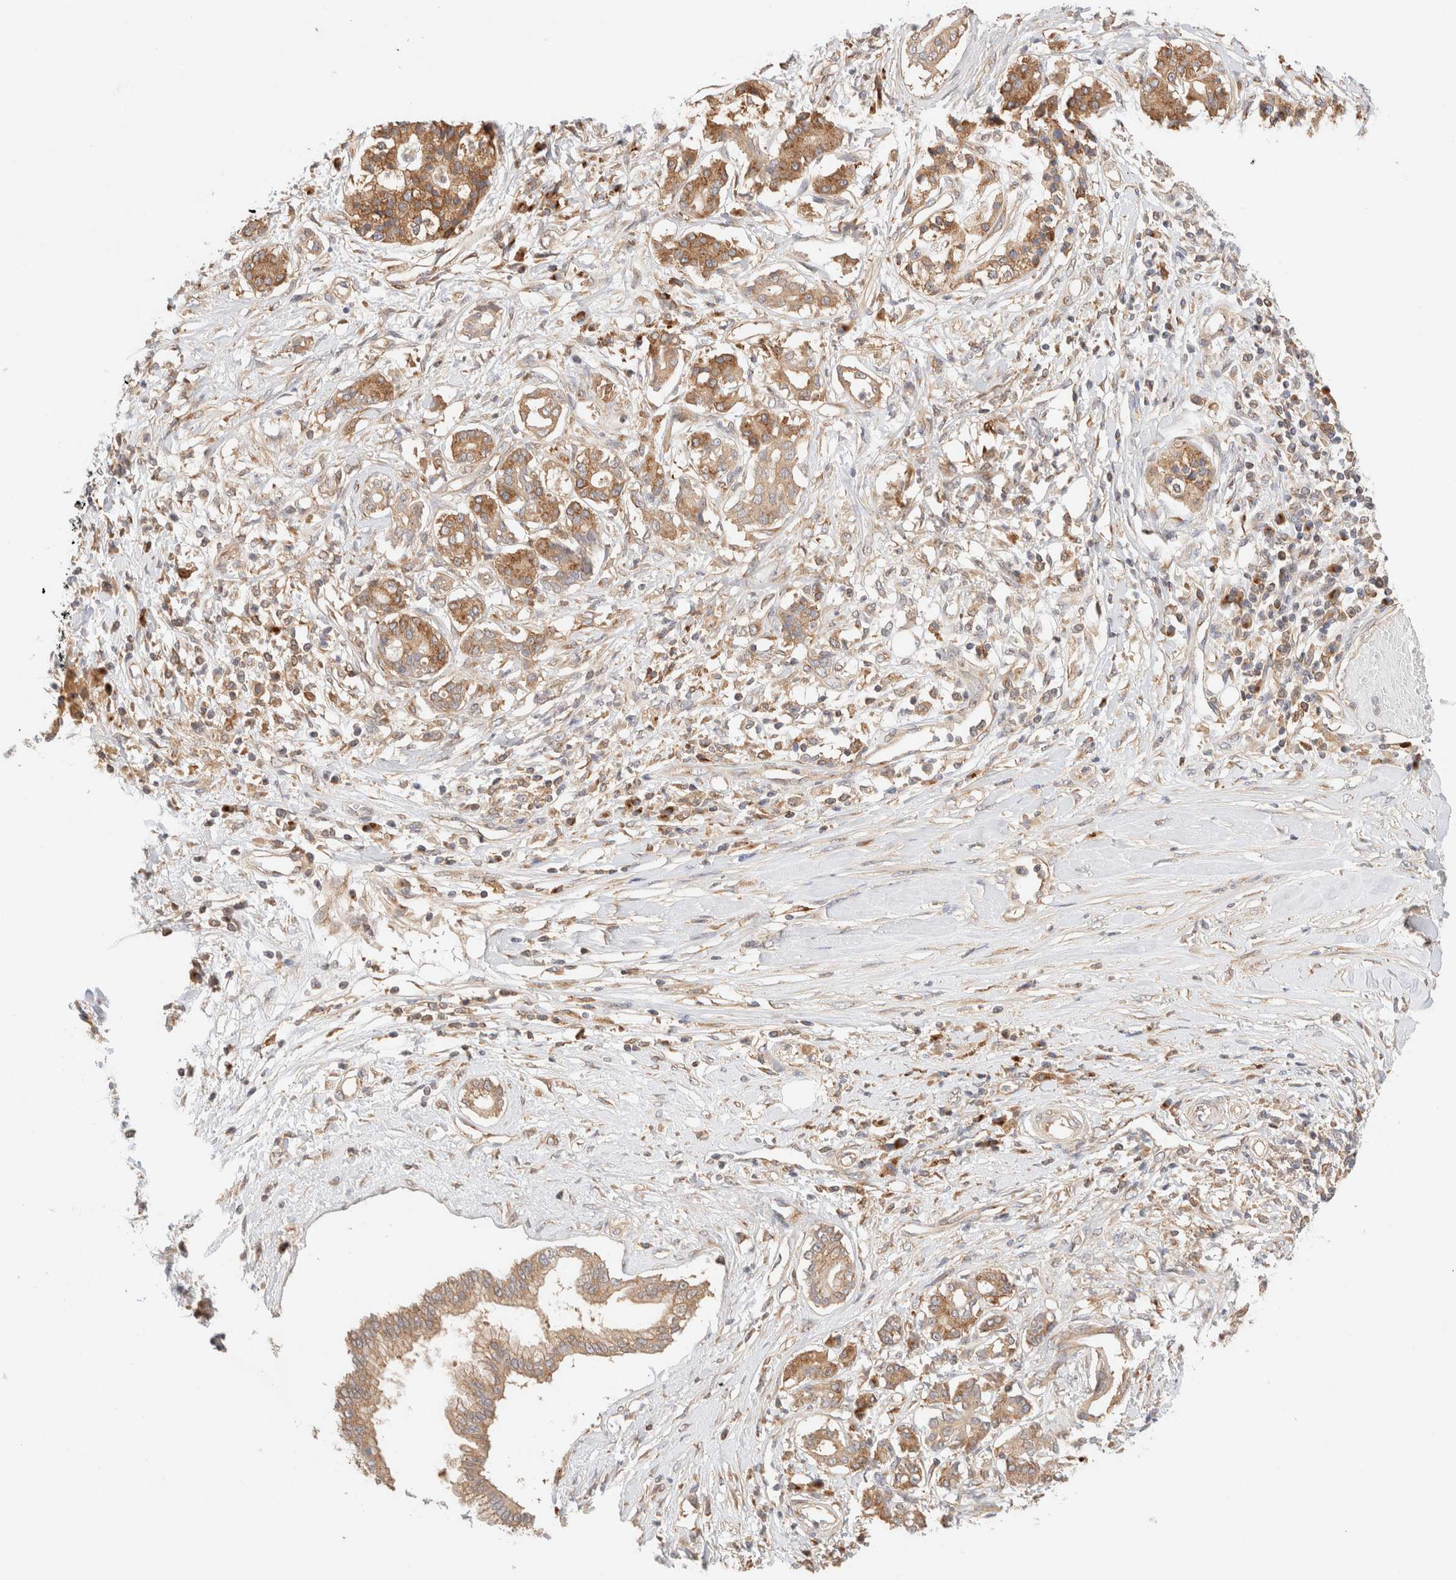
{"staining": {"intensity": "moderate", "quantity": ">75%", "location": "cytoplasmic/membranous"}, "tissue": "pancreatic cancer", "cell_type": "Tumor cells", "image_type": "cancer", "snomed": [{"axis": "morphology", "description": "Adenocarcinoma, NOS"}, {"axis": "topography", "description": "Pancreas"}], "caption": "Immunohistochemistry (IHC) image of neoplastic tissue: human pancreatic cancer (adenocarcinoma) stained using immunohistochemistry (IHC) reveals medium levels of moderate protein expression localized specifically in the cytoplasmic/membranous of tumor cells, appearing as a cytoplasmic/membranous brown color.", "gene": "RABEP1", "patient": {"sex": "female", "age": 56}}